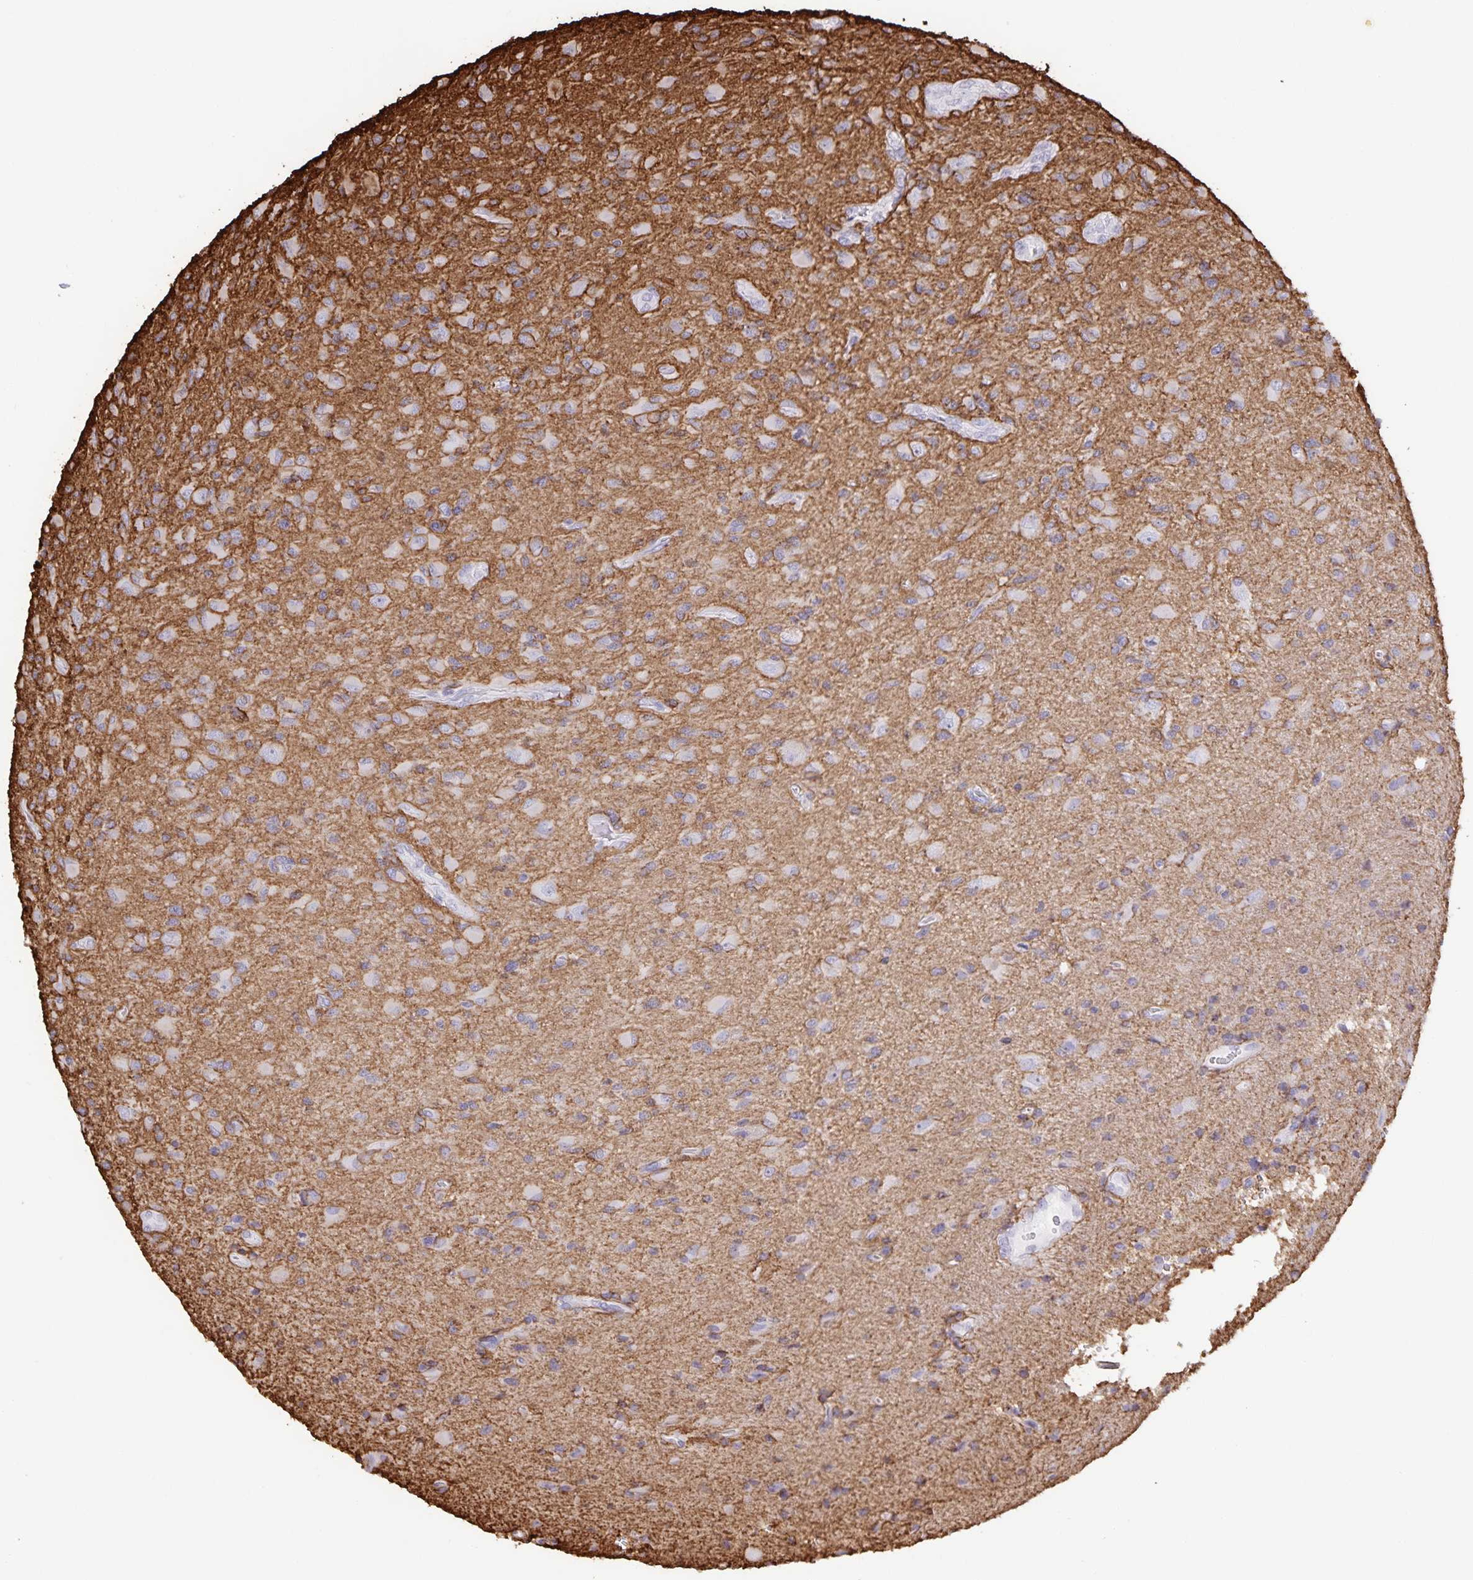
{"staining": {"intensity": "weak", "quantity": "<25%", "location": "cytoplasmic/membranous"}, "tissue": "glioma", "cell_type": "Tumor cells", "image_type": "cancer", "snomed": [{"axis": "morphology", "description": "Glioma, malignant, High grade"}, {"axis": "topography", "description": "Brain"}], "caption": "Human high-grade glioma (malignant) stained for a protein using immunohistochemistry shows no expression in tumor cells.", "gene": "AQP4", "patient": {"sex": "female", "age": 65}}